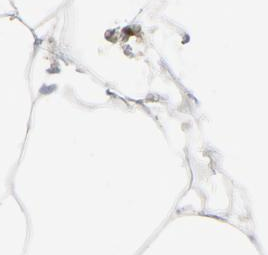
{"staining": {"intensity": "weak", "quantity": "<25%", "location": "cytoplasmic/membranous"}, "tissue": "adipose tissue", "cell_type": "Adipocytes", "image_type": "normal", "snomed": [{"axis": "morphology", "description": "Normal tissue, NOS"}, {"axis": "morphology", "description": "Duct carcinoma"}, {"axis": "topography", "description": "Breast"}, {"axis": "topography", "description": "Adipose tissue"}], "caption": "IHC image of normal human adipose tissue stained for a protein (brown), which demonstrates no expression in adipocytes.", "gene": "LAMC1", "patient": {"sex": "female", "age": 37}}